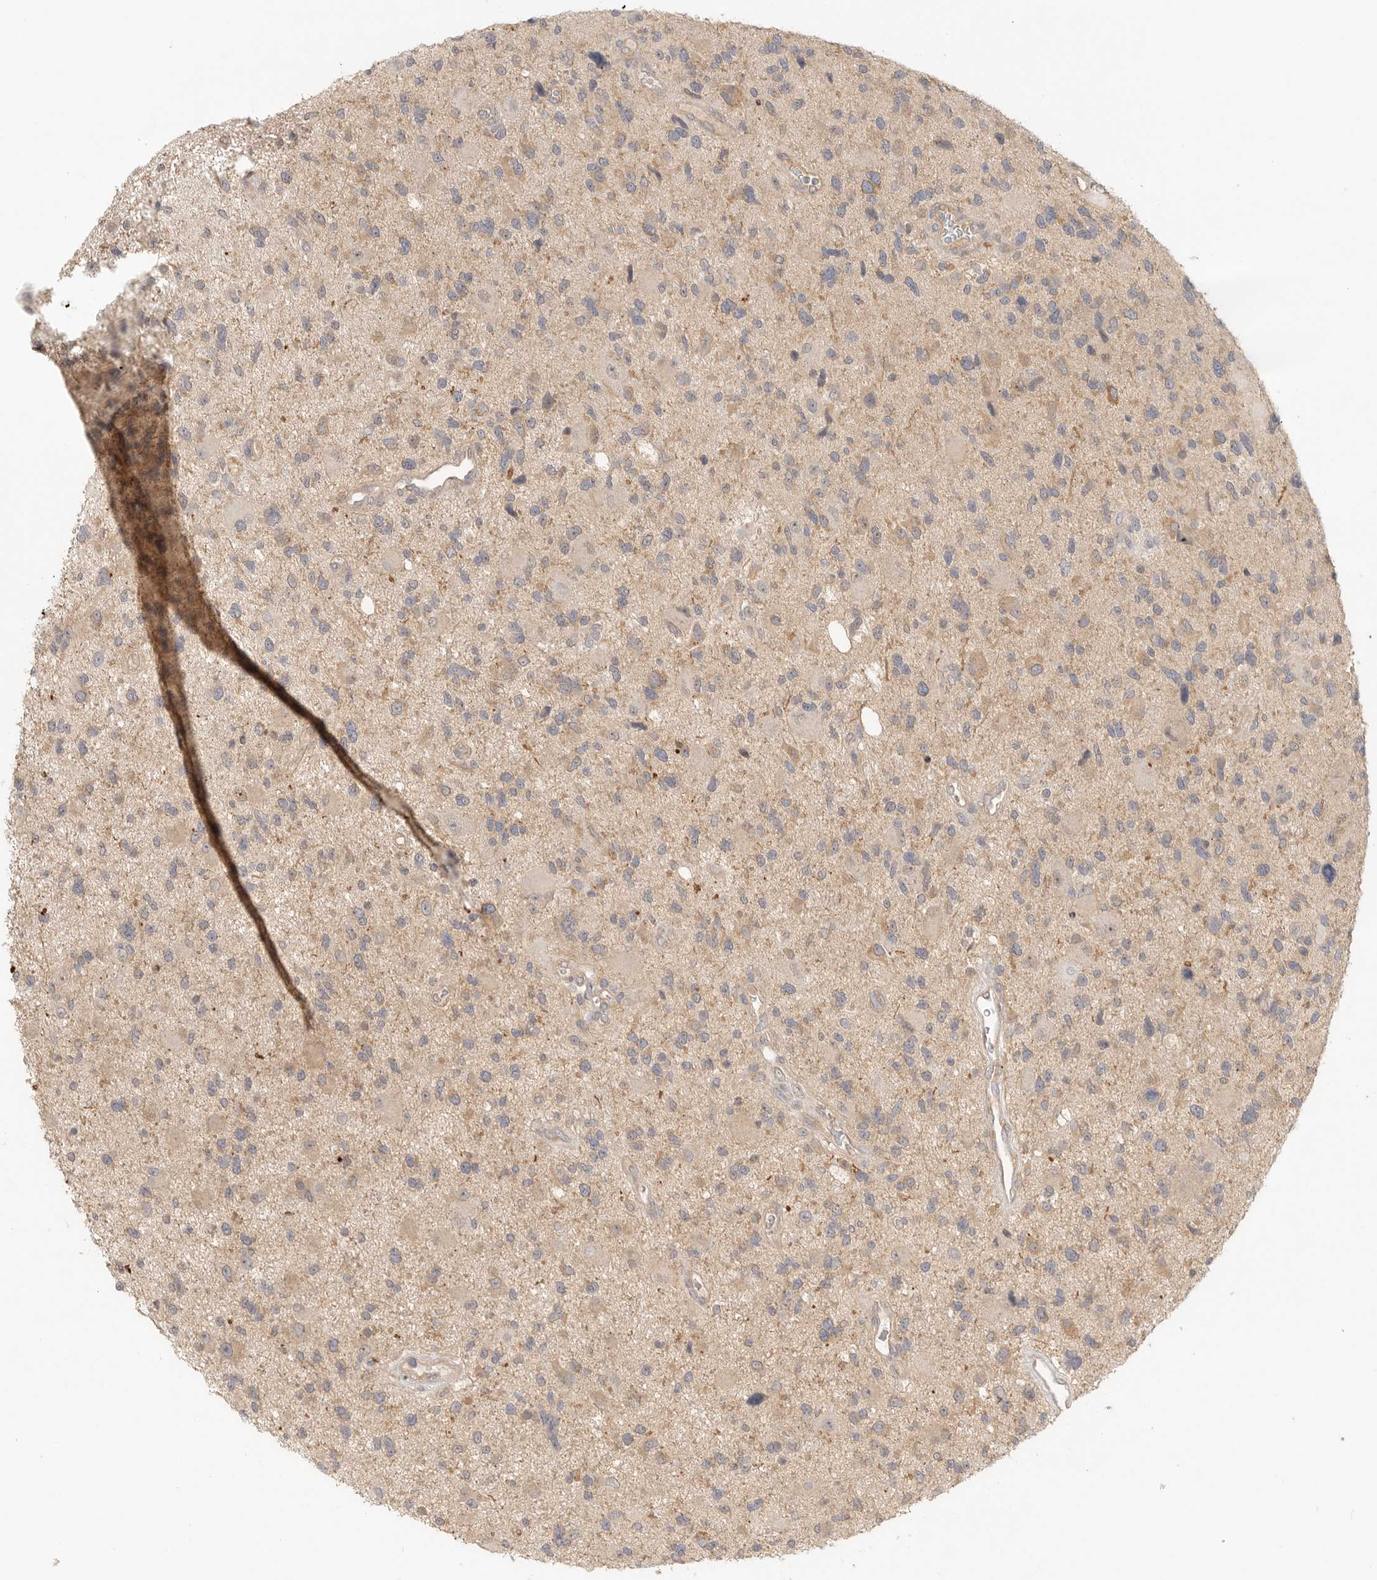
{"staining": {"intensity": "weak", "quantity": "25%-75%", "location": "cytoplasmic/membranous"}, "tissue": "glioma", "cell_type": "Tumor cells", "image_type": "cancer", "snomed": [{"axis": "morphology", "description": "Glioma, malignant, High grade"}, {"axis": "topography", "description": "Brain"}], "caption": "Malignant glioma (high-grade) stained with a brown dye exhibits weak cytoplasmic/membranous positive expression in approximately 25%-75% of tumor cells.", "gene": "HDAC6", "patient": {"sex": "male", "age": 33}}